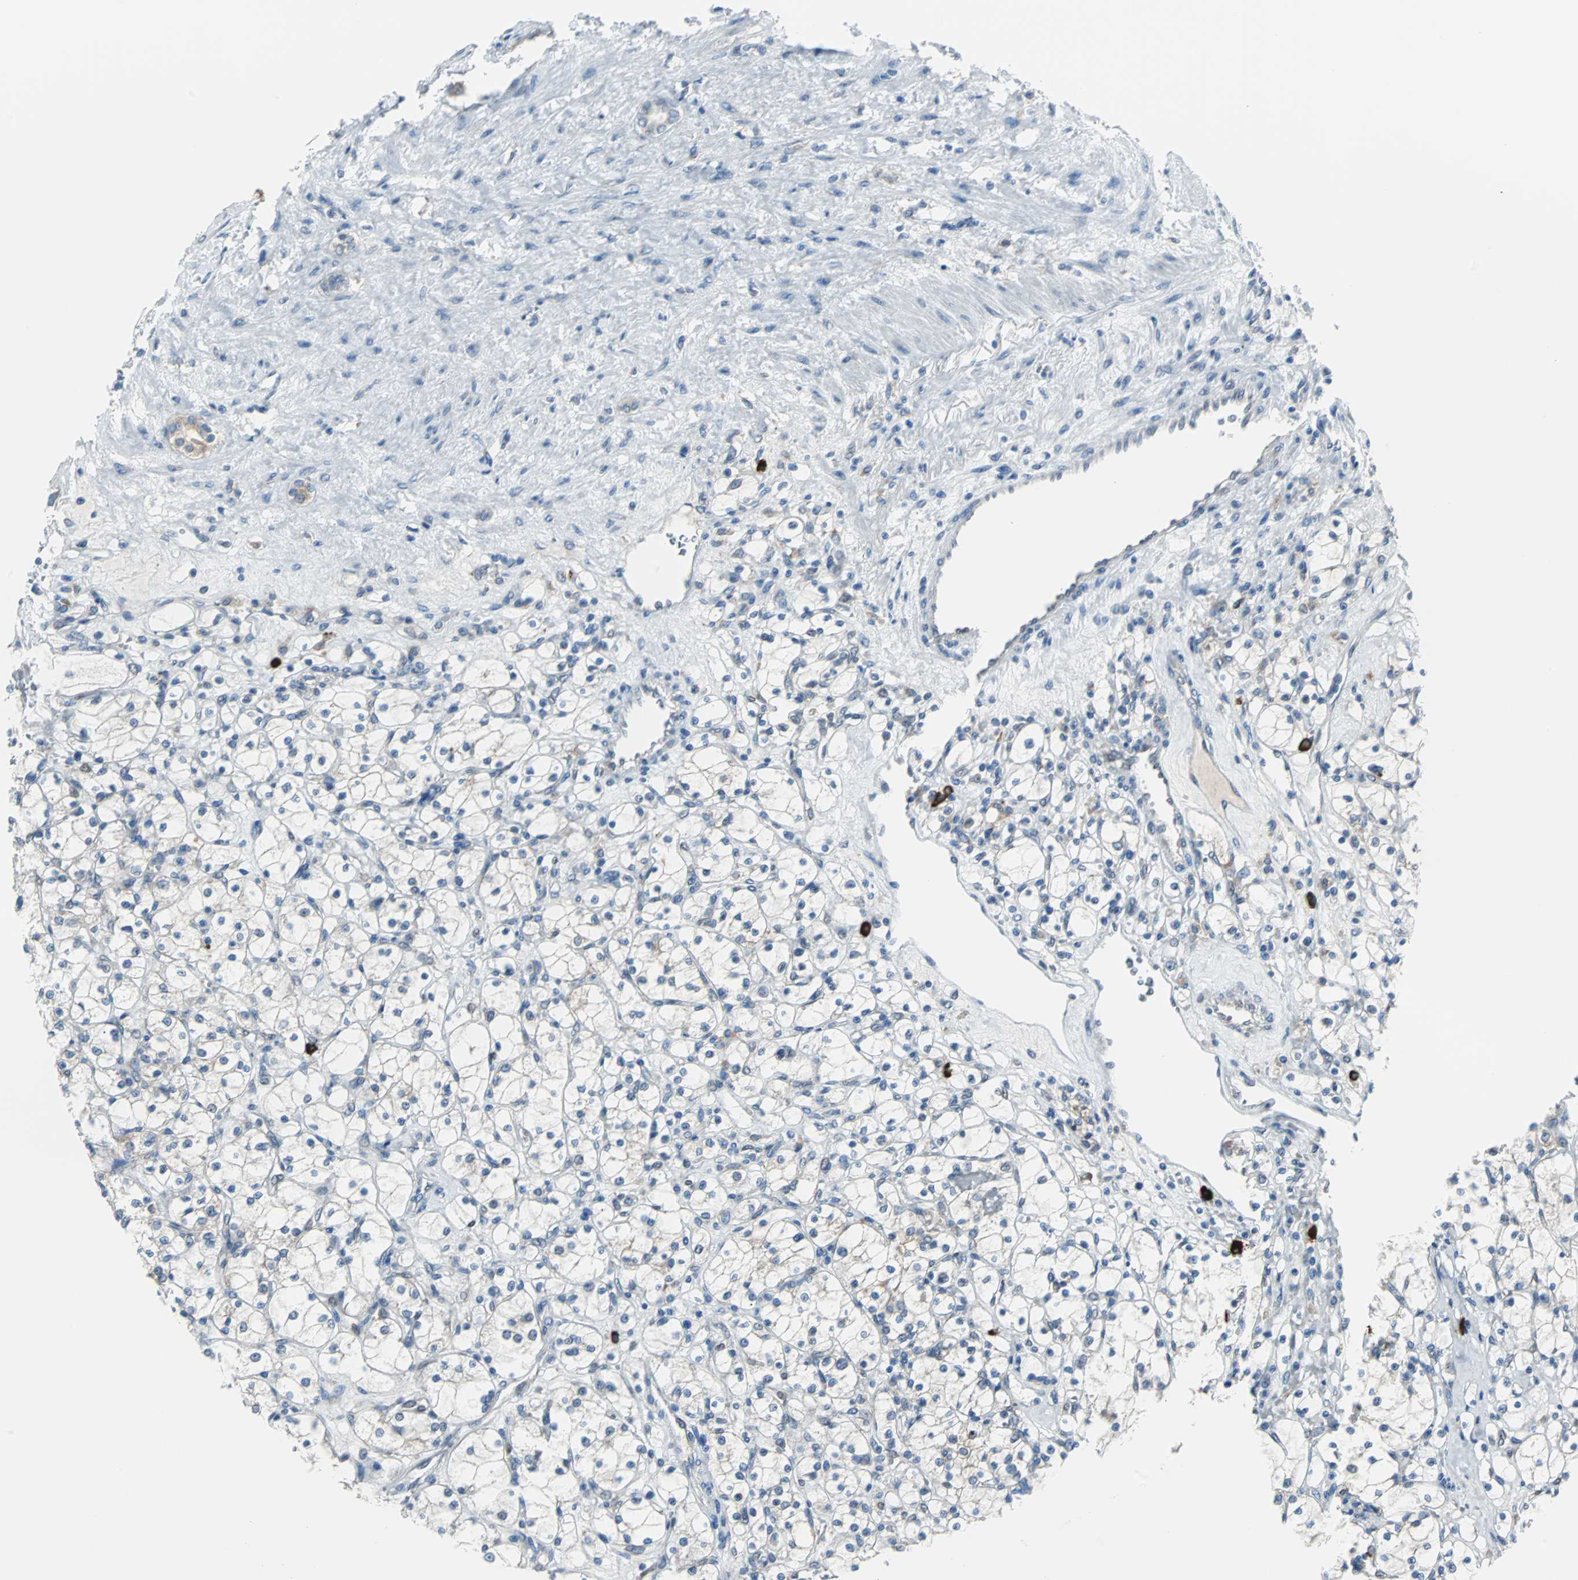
{"staining": {"intensity": "negative", "quantity": "none", "location": "none"}, "tissue": "renal cancer", "cell_type": "Tumor cells", "image_type": "cancer", "snomed": [{"axis": "morphology", "description": "Adenocarcinoma, NOS"}, {"axis": "topography", "description": "Kidney"}], "caption": "There is no significant expression in tumor cells of renal cancer.", "gene": "PDIA4", "patient": {"sex": "female", "age": 83}}